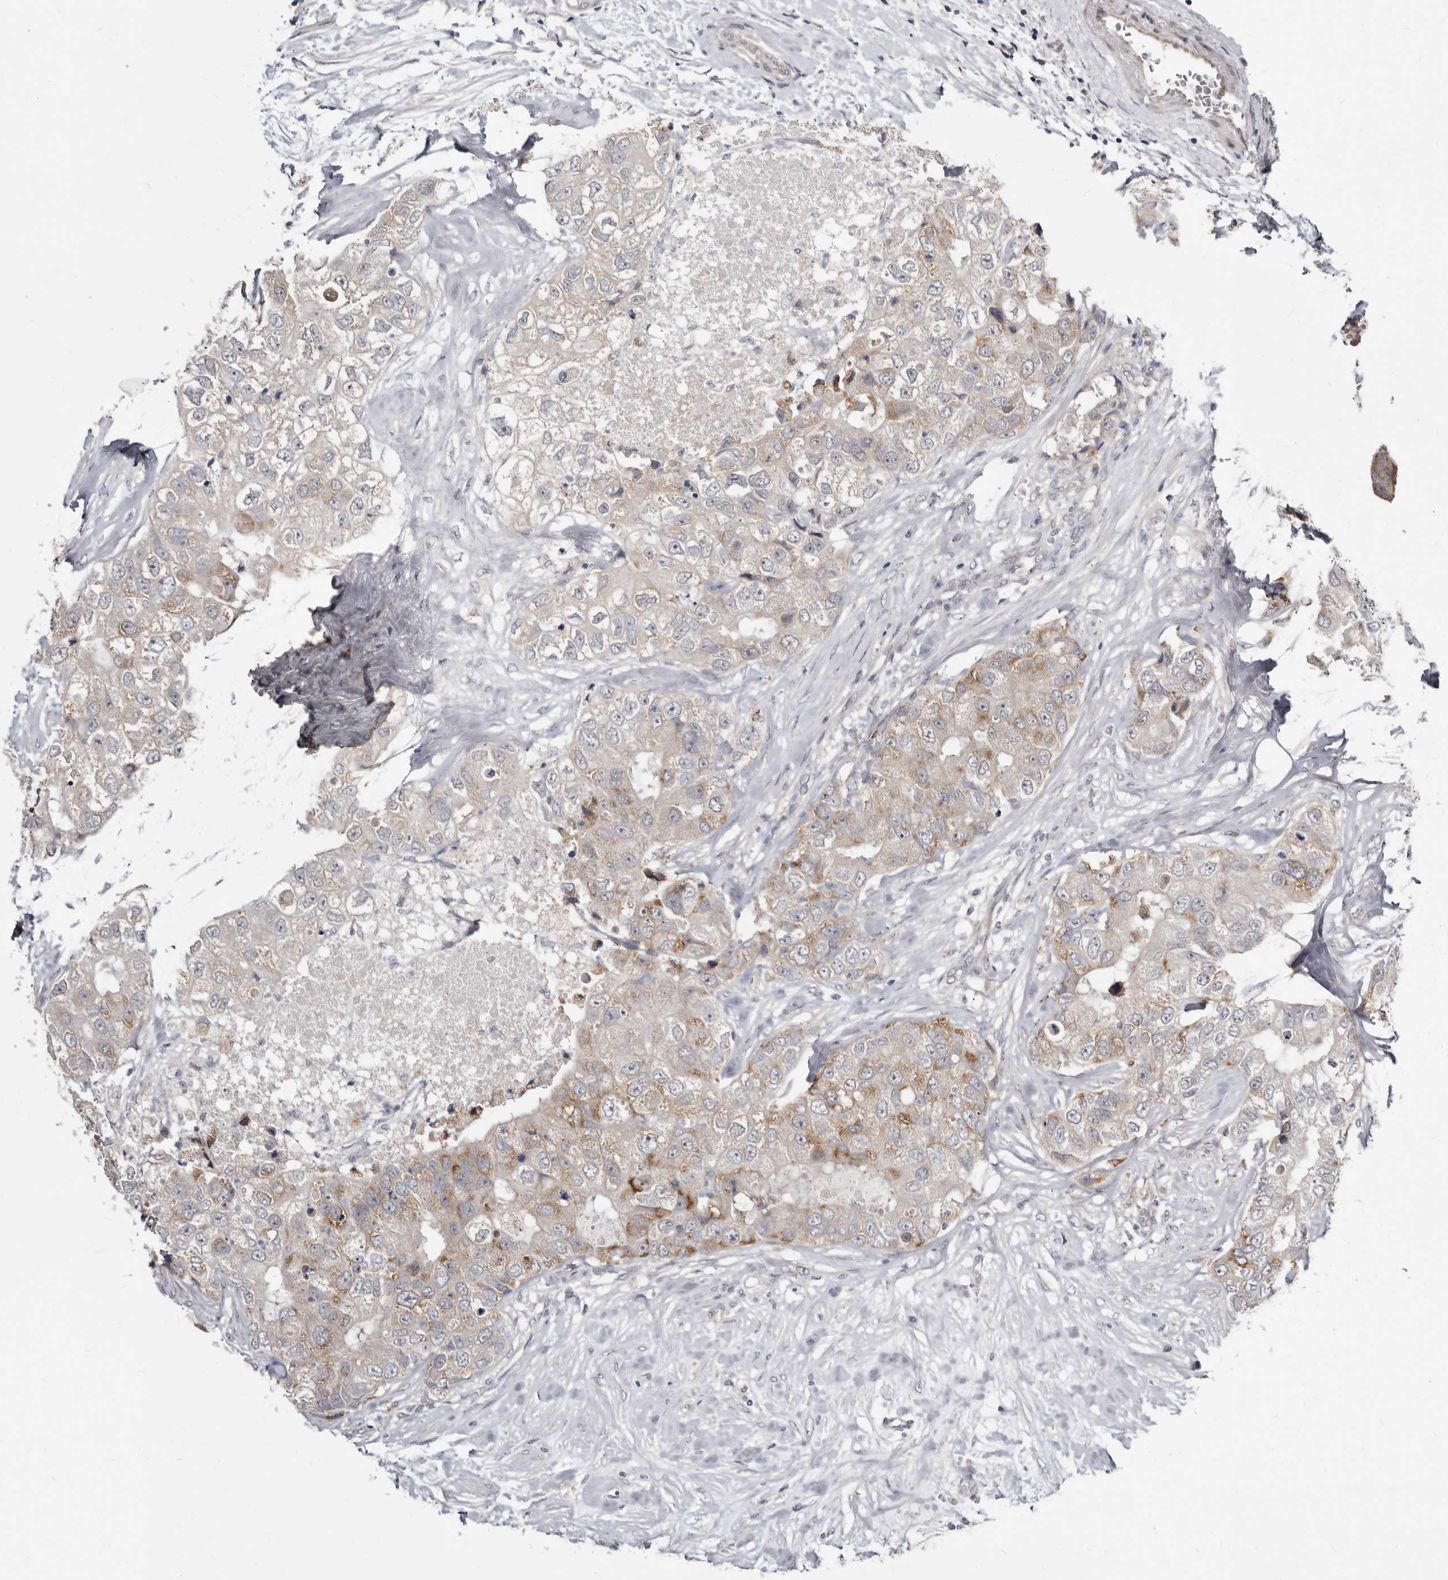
{"staining": {"intensity": "moderate", "quantity": "<25%", "location": "cytoplasmic/membranous"}, "tissue": "breast cancer", "cell_type": "Tumor cells", "image_type": "cancer", "snomed": [{"axis": "morphology", "description": "Duct carcinoma"}, {"axis": "topography", "description": "Breast"}], "caption": "Brown immunohistochemical staining in invasive ductal carcinoma (breast) reveals moderate cytoplasmic/membranous positivity in about <25% of tumor cells.", "gene": "KLHL4", "patient": {"sex": "female", "age": 62}}